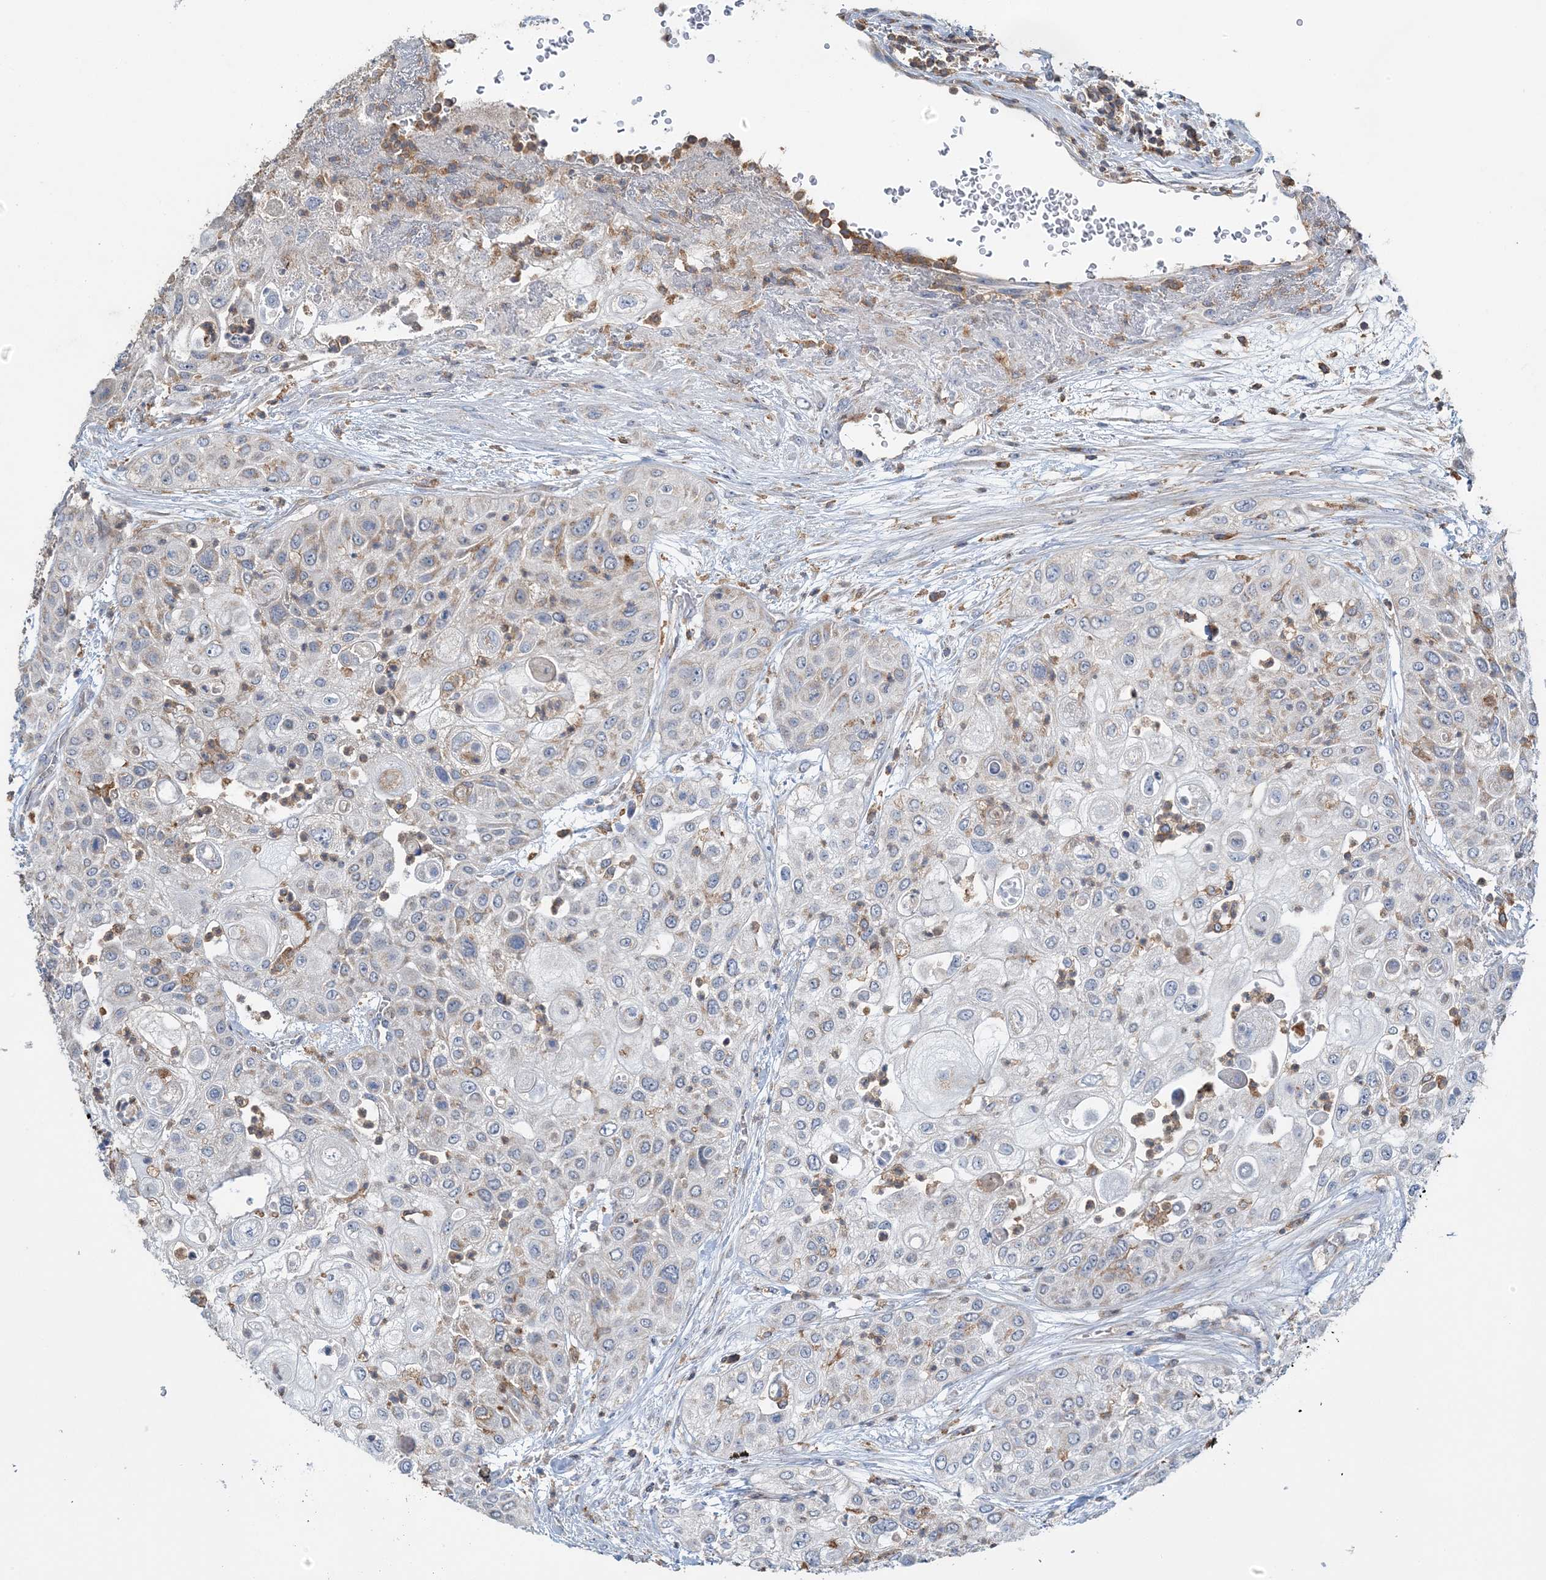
{"staining": {"intensity": "negative", "quantity": "none", "location": "none"}, "tissue": "urothelial cancer", "cell_type": "Tumor cells", "image_type": "cancer", "snomed": [{"axis": "morphology", "description": "Urothelial carcinoma, High grade"}, {"axis": "topography", "description": "Urinary bladder"}], "caption": "Histopathology image shows no significant protein staining in tumor cells of urothelial carcinoma (high-grade).", "gene": "TMLHE", "patient": {"sex": "female", "age": 79}}